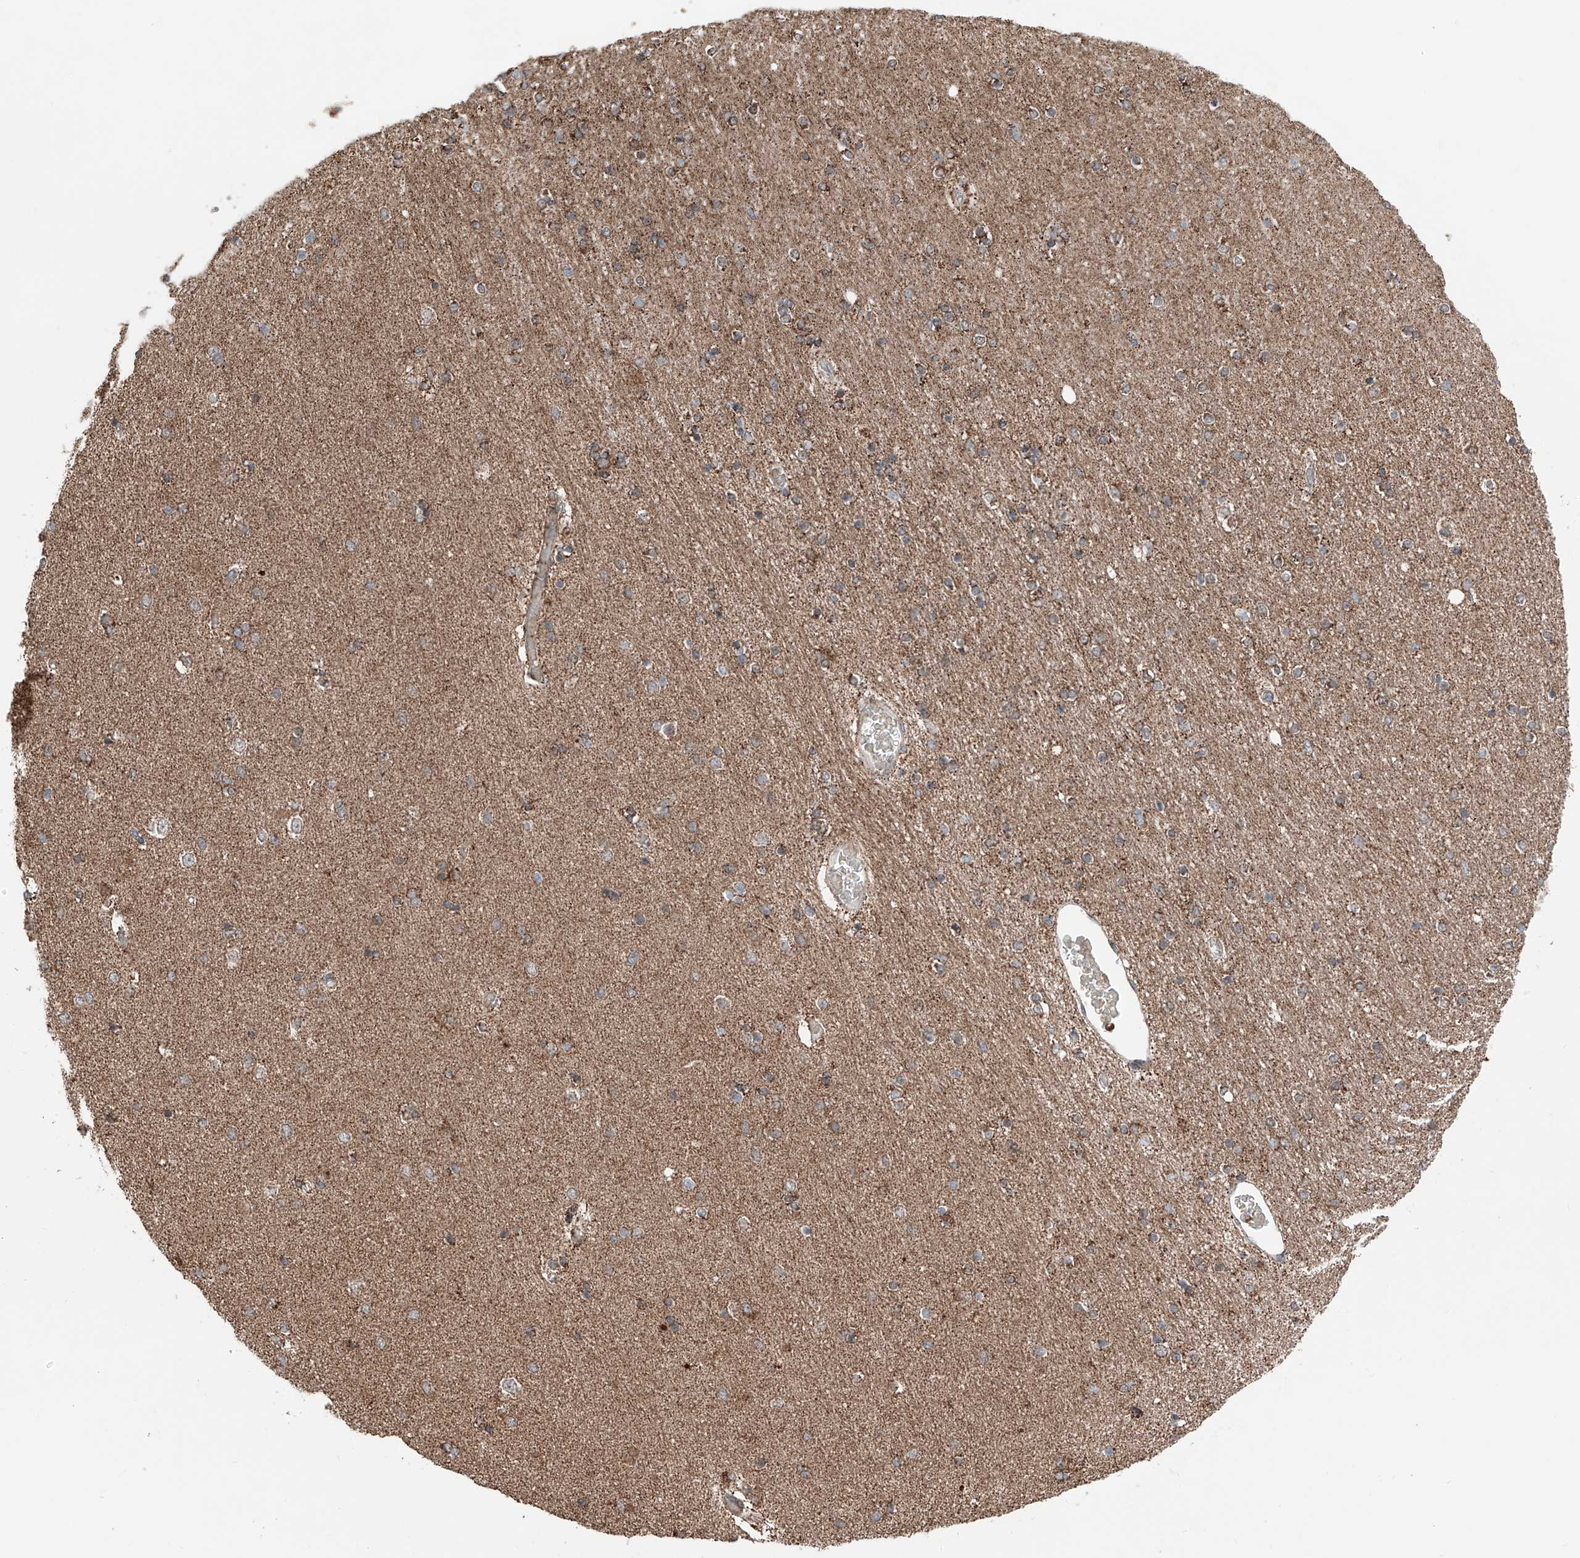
{"staining": {"intensity": "moderate", "quantity": ">75%", "location": "cytoplasmic/membranous"}, "tissue": "hippocampus", "cell_type": "Glial cells", "image_type": "normal", "snomed": [{"axis": "morphology", "description": "Normal tissue, NOS"}, {"axis": "topography", "description": "Hippocampus"}], "caption": "Brown immunohistochemical staining in benign hippocampus reveals moderate cytoplasmic/membranous positivity in approximately >75% of glial cells.", "gene": "ZSCAN29", "patient": {"sex": "female", "age": 54}}